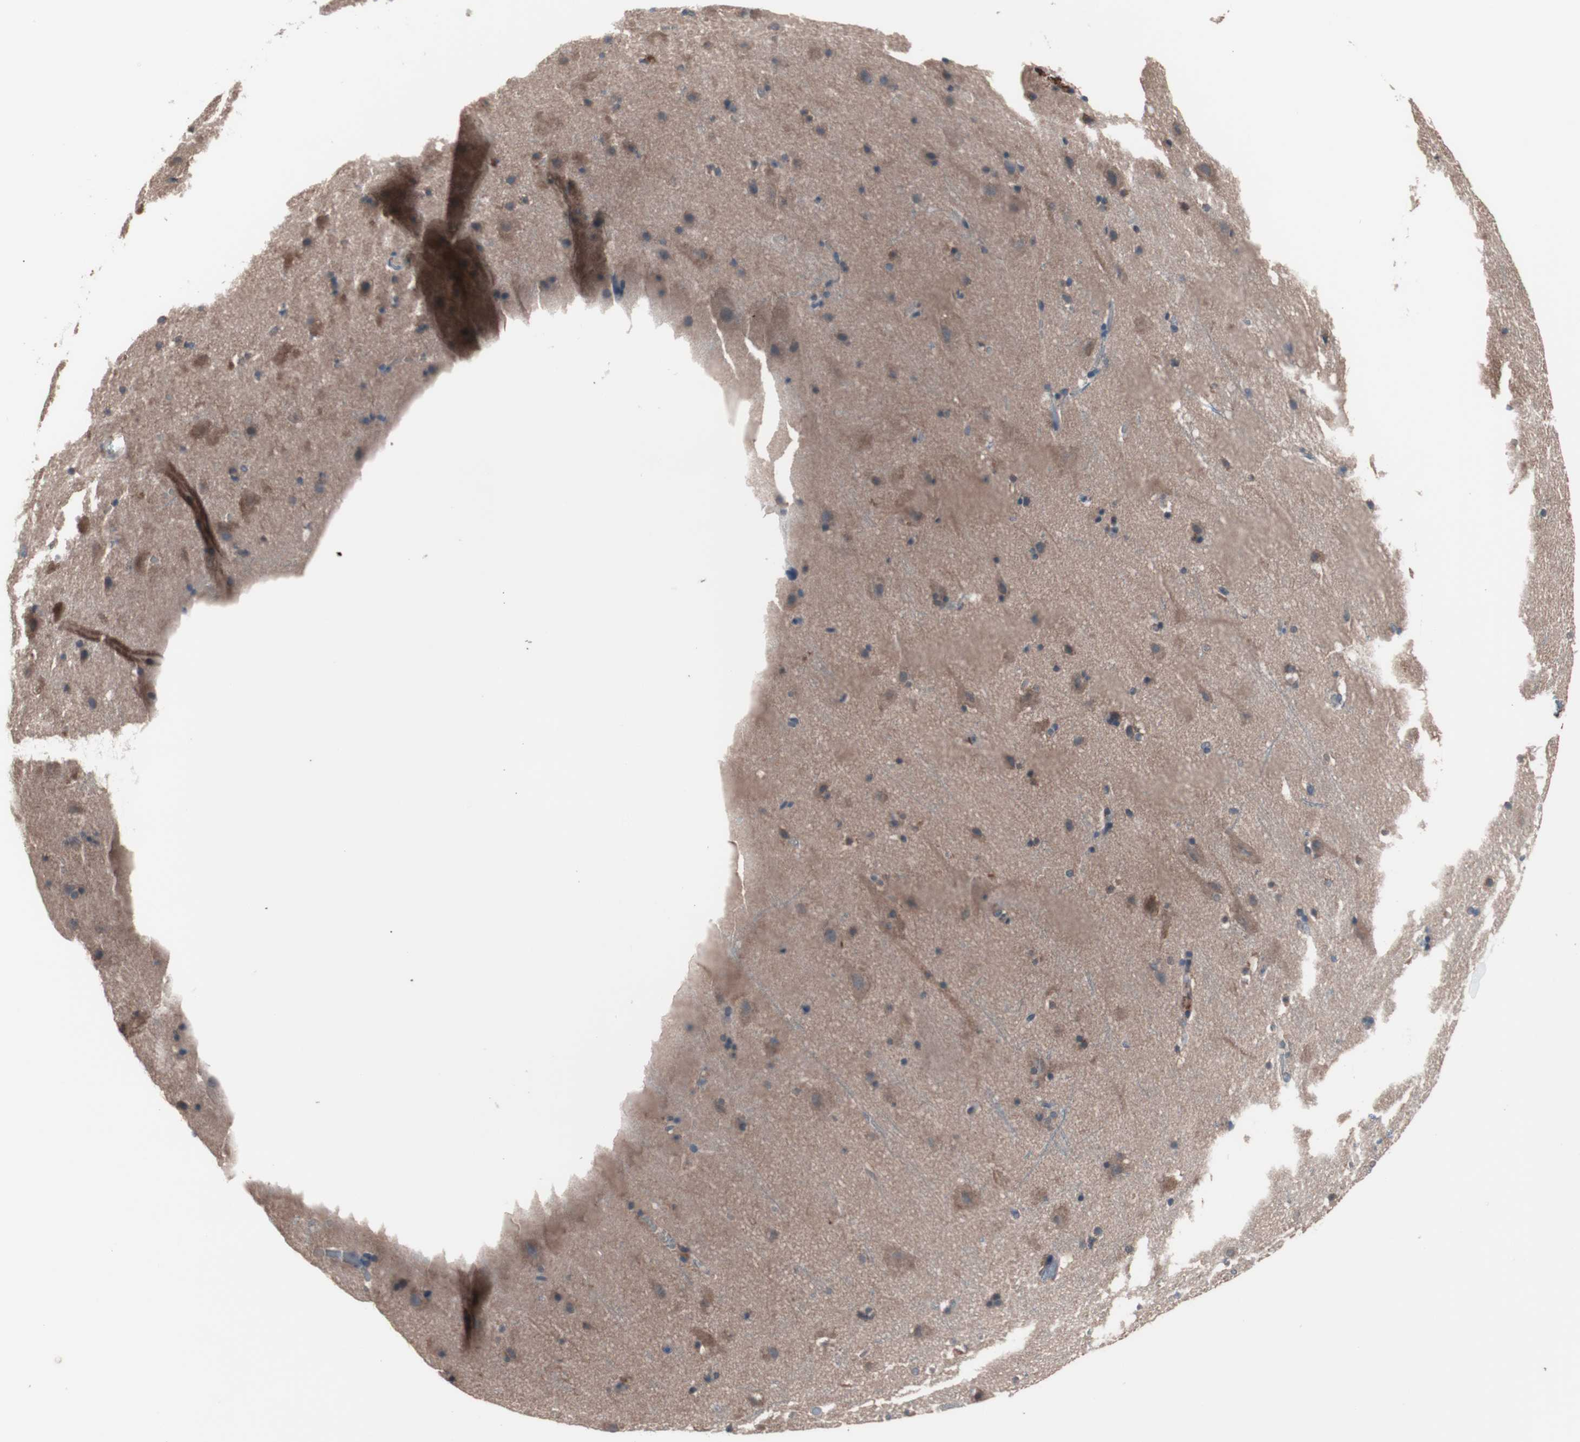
{"staining": {"intensity": "weak", "quantity": ">75%", "location": "cytoplasmic/membranous"}, "tissue": "cerebral cortex", "cell_type": "Endothelial cells", "image_type": "normal", "snomed": [{"axis": "morphology", "description": "Normal tissue, NOS"}, {"axis": "topography", "description": "Cerebral cortex"}], "caption": "Immunohistochemical staining of normal human cerebral cortex exhibits >75% levels of weak cytoplasmic/membranous protein staining in approximately >75% of endothelial cells.", "gene": "ATG7", "patient": {"sex": "male", "age": 45}}